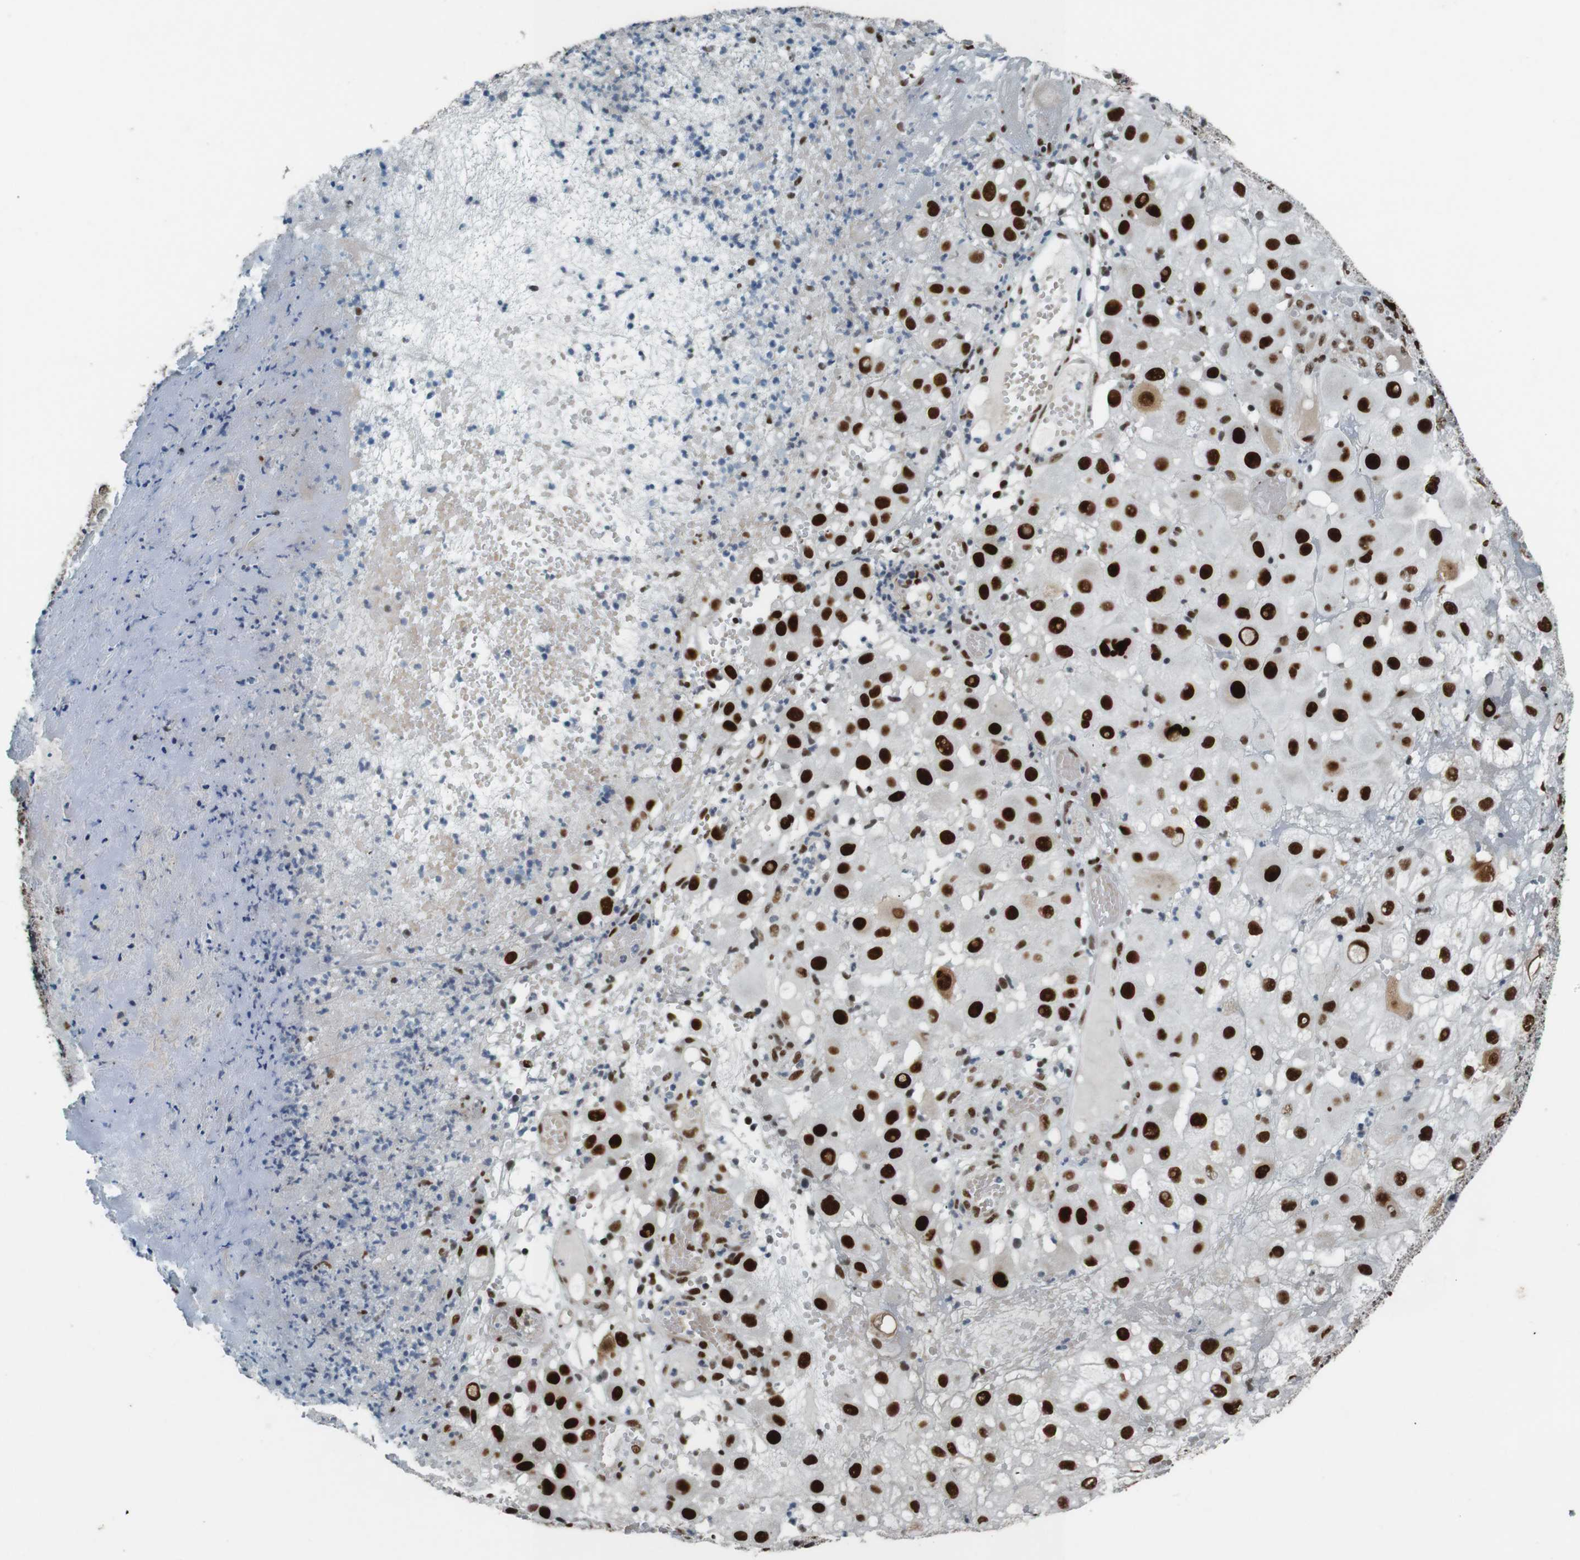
{"staining": {"intensity": "strong", "quantity": ">75%", "location": "nuclear"}, "tissue": "melanoma", "cell_type": "Tumor cells", "image_type": "cancer", "snomed": [{"axis": "morphology", "description": "Malignant melanoma, NOS"}, {"axis": "topography", "description": "Skin"}], "caption": "Protein staining by immunohistochemistry (IHC) shows strong nuclear positivity in approximately >75% of tumor cells in melanoma.", "gene": "HEXIM1", "patient": {"sex": "female", "age": 81}}